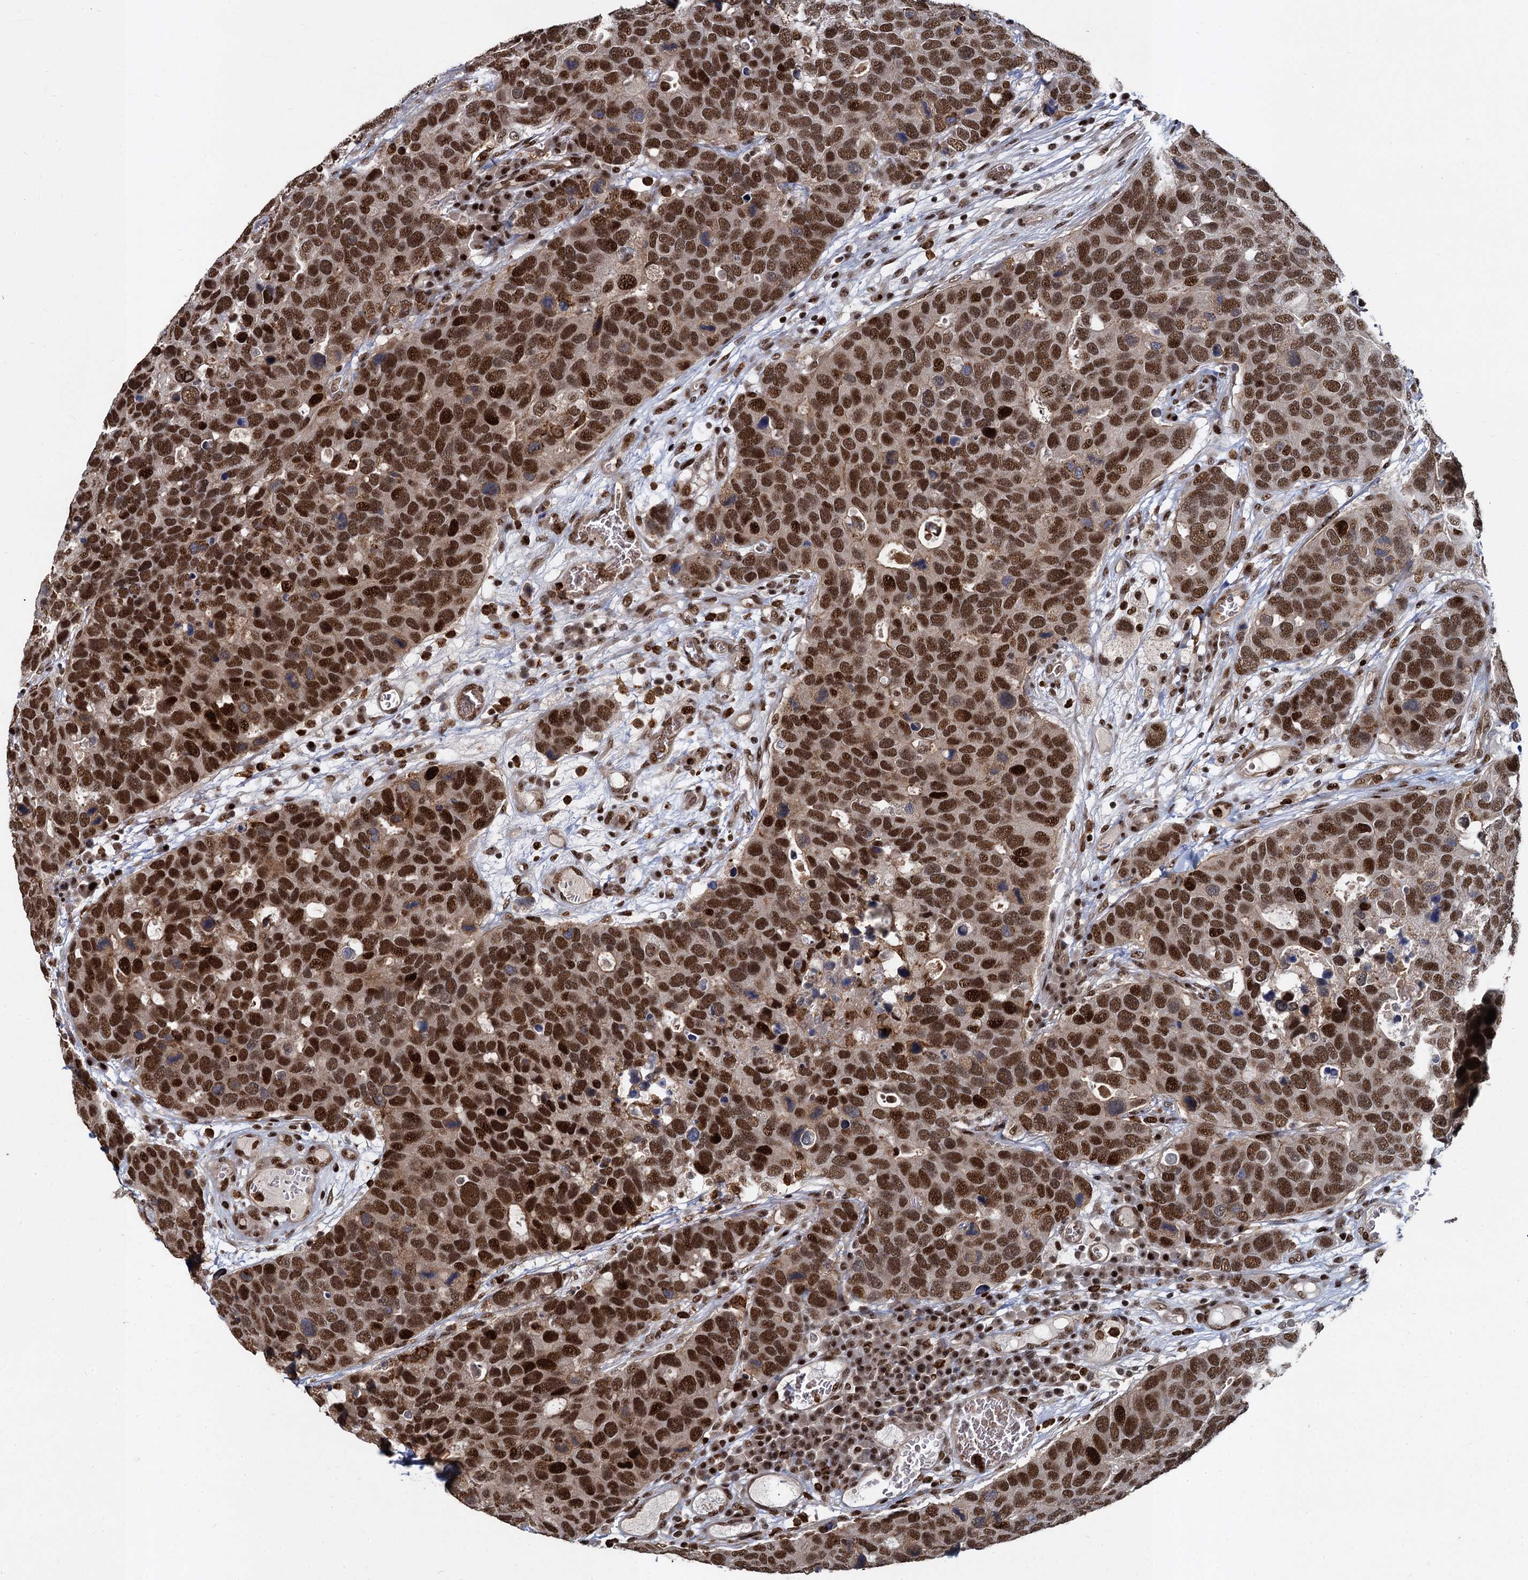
{"staining": {"intensity": "strong", "quantity": ">75%", "location": "nuclear"}, "tissue": "breast cancer", "cell_type": "Tumor cells", "image_type": "cancer", "snomed": [{"axis": "morphology", "description": "Duct carcinoma"}, {"axis": "topography", "description": "Breast"}], "caption": "Tumor cells exhibit high levels of strong nuclear positivity in approximately >75% of cells in human breast cancer. (DAB IHC with brightfield microscopy, high magnification).", "gene": "ANKRD49", "patient": {"sex": "female", "age": 83}}